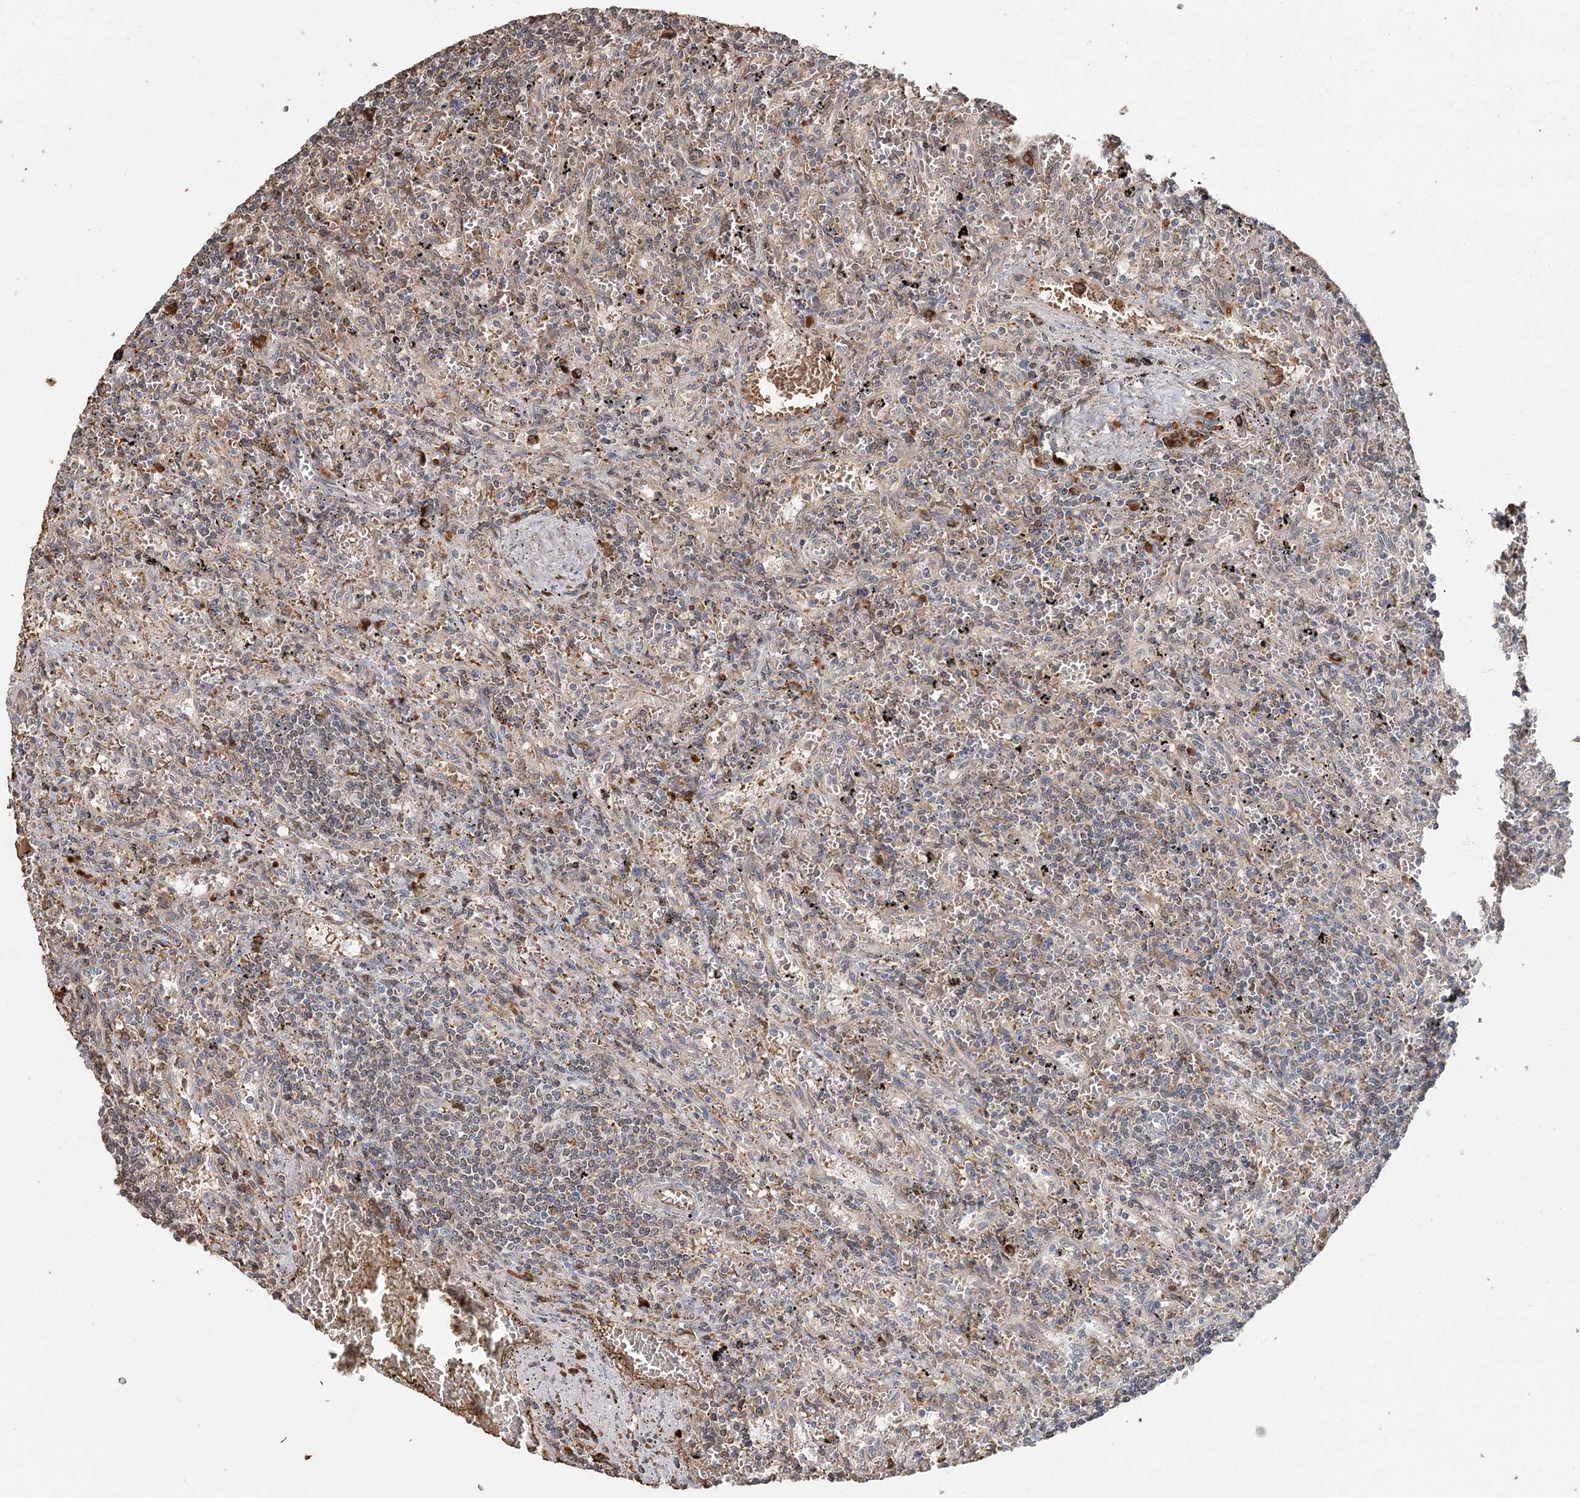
{"staining": {"intensity": "weak", "quantity": "25%-75%", "location": "cytoplasmic/membranous"}, "tissue": "lymphoma", "cell_type": "Tumor cells", "image_type": "cancer", "snomed": [{"axis": "morphology", "description": "Malignant lymphoma, non-Hodgkin's type, Low grade"}, {"axis": "topography", "description": "Spleen"}], "caption": "Brown immunohistochemical staining in malignant lymphoma, non-Hodgkin's type (low-grade) demonstrates weak cytoplasmic/membranous staining in about 25%-75% of tumor cells.", "gene": "SYVN1", "patient": {"sex": "male", "age": 76}}